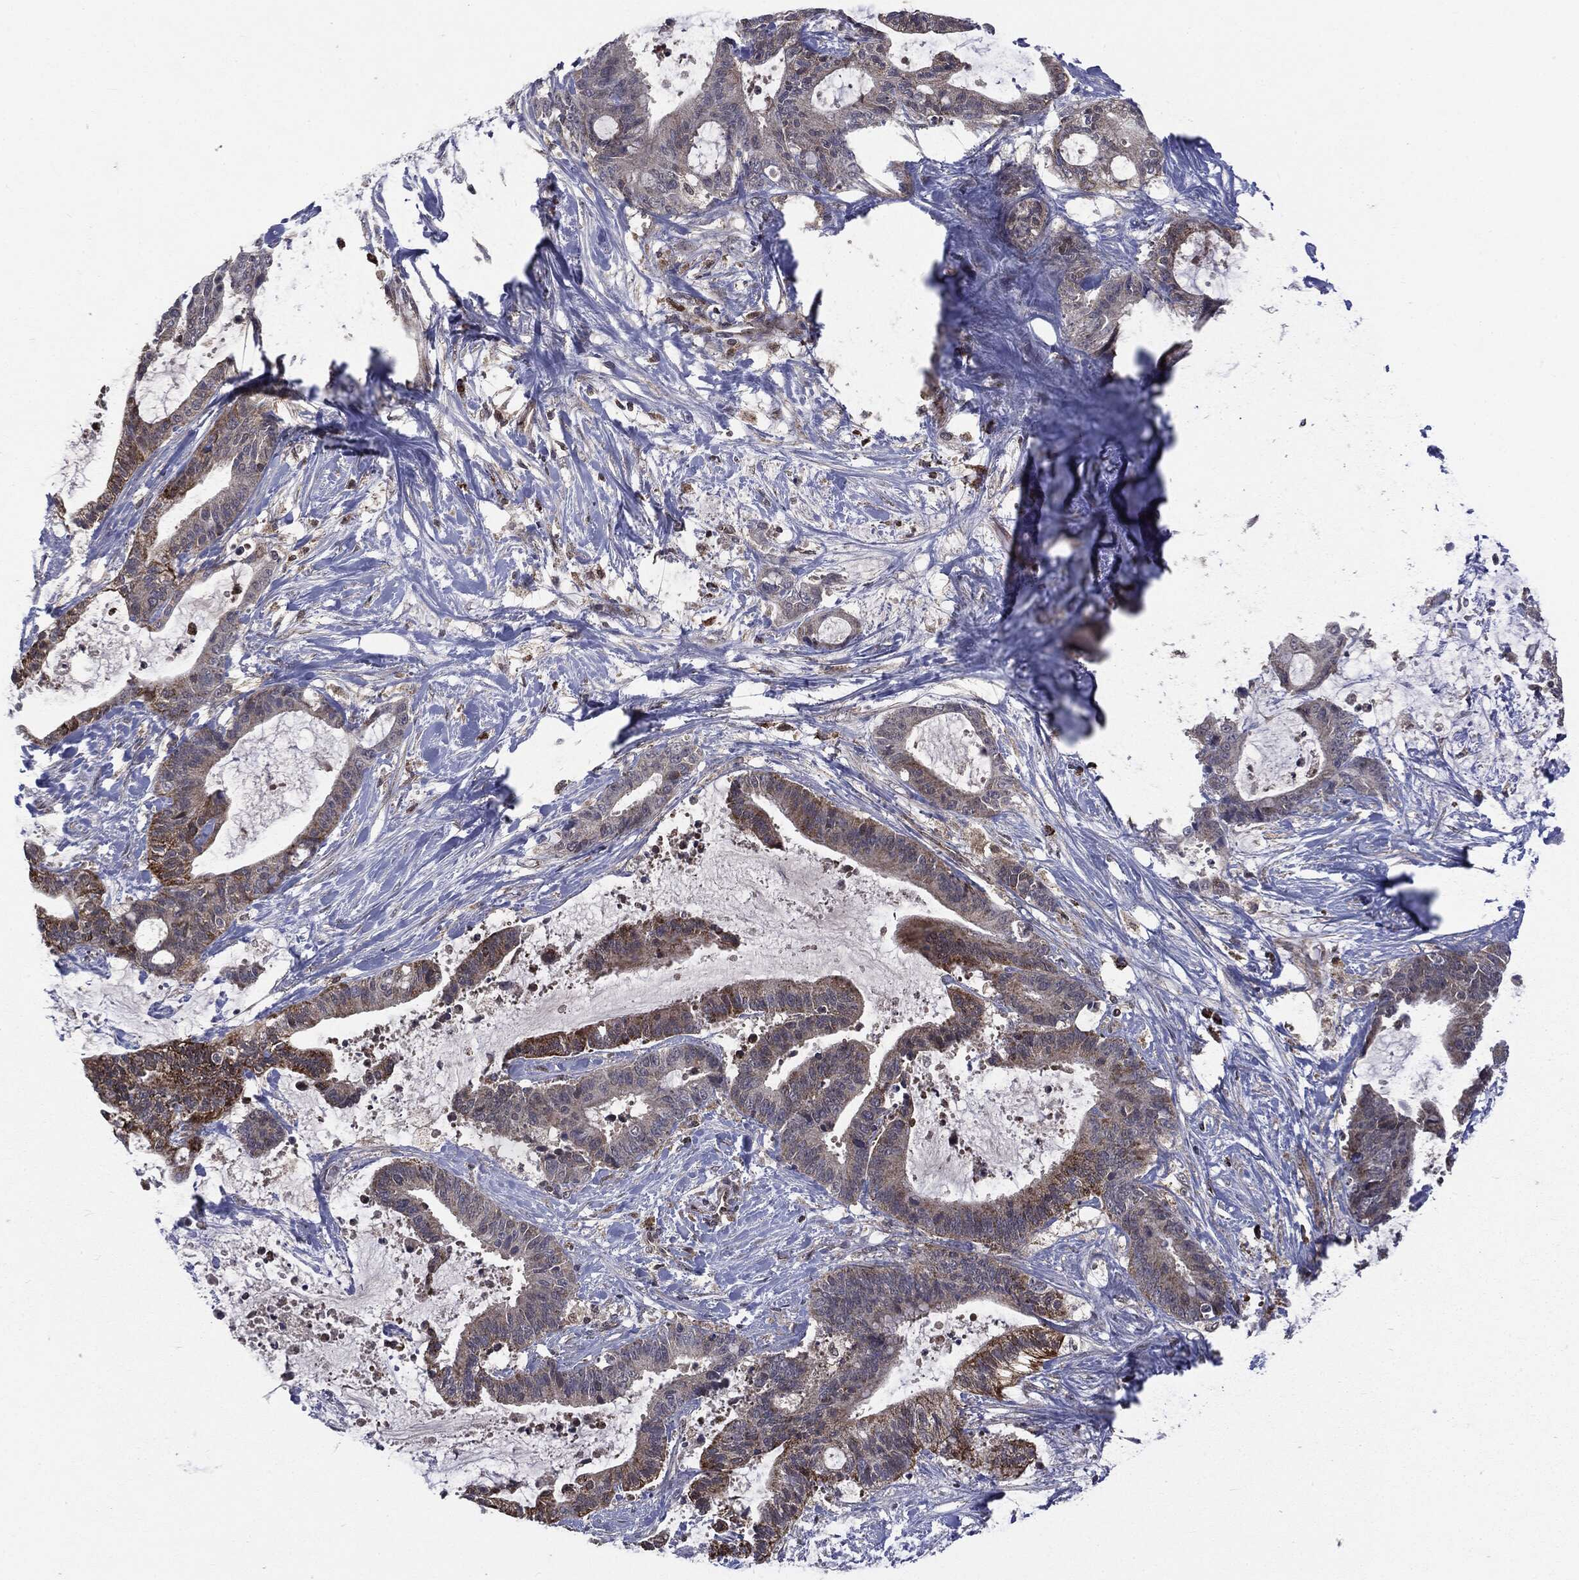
{"staining": {"intensity": "moderate", "quantity": "25%-75%", "location": "cytoplasmic/membranous"}, "tissue": "liver cancer", "cell_type": "Tumor cells", "image_type": "cancer", "snomed": [{"axis": "morphology", "description": "Cholangiocarcinoma"}, {"axis": "topography", "description": "Liver"}], "caption": "Cholangiocarcinoma (liver) tissue exhibits moderate cytoplasmic/membranous expression in about 25%-75% of tumor cells", "gene": "PTPA", "patient": {"sex": "female", "age": 73}}